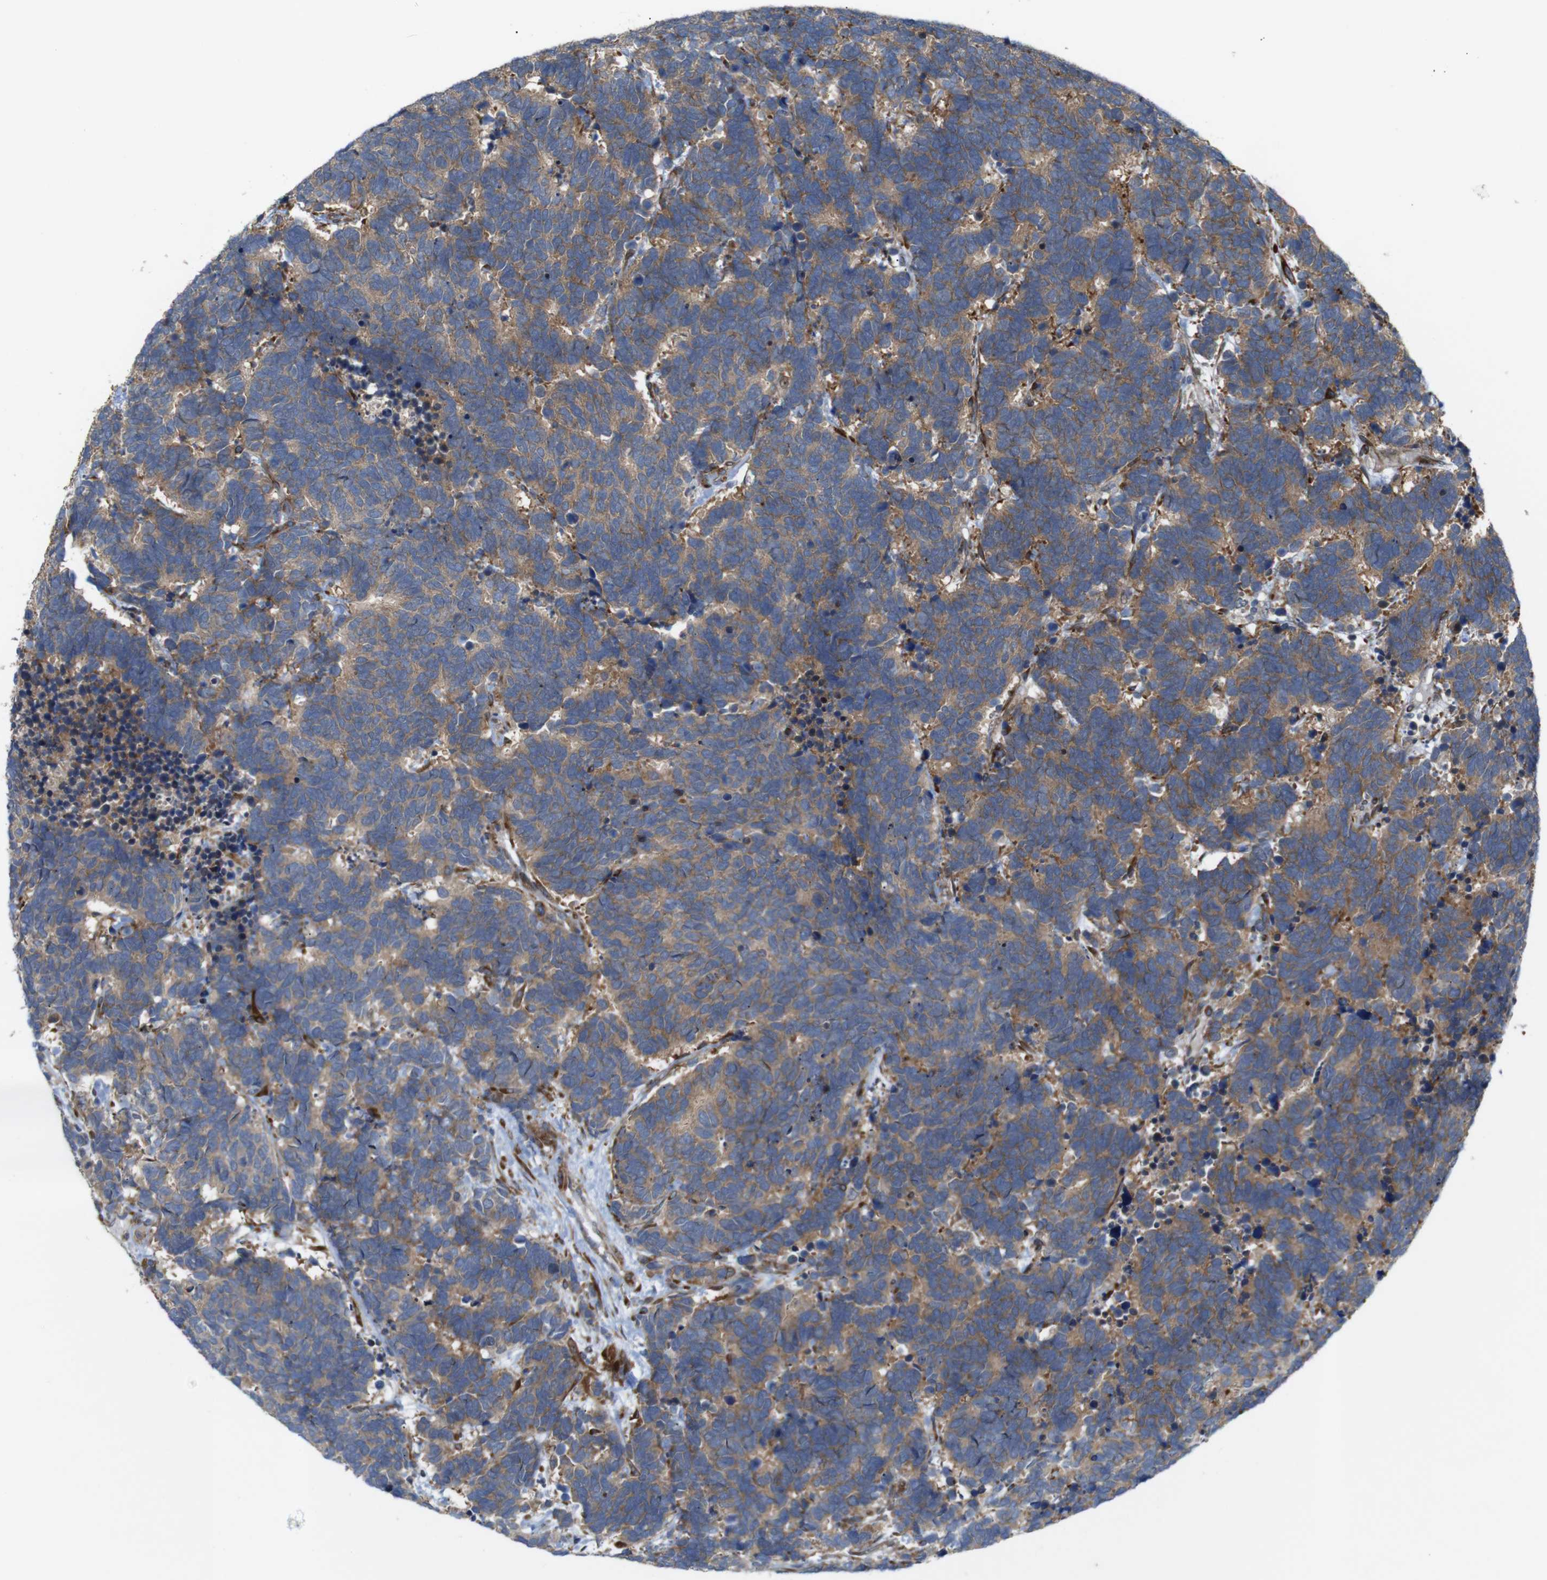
{"staining": {"intensity": "weak", "quantity": ">75%", "location": "cytoplasmic/membranous"}, "tissue": "carcinoid", "cell_type": "Tumor cells", "image_type": "cancer", "snomed": [{"axis": "morphology", "description": "Carcinoma, NOS"}, {"axis": "morphology", "description": "Carcinoid, malignant, NOS"}, {"axis": "topography", "description": "Urinary bladder"}], "caption": "Brown immunohistochemical staining in human carcinoid exhibits weak cytoplasmic/membranous expression in approximately >75% of tumor cells. (Brightfield microscopy of DAB IHC at high magnification).", "gene": "P3H2", "patient": {"sex": "male", "age": 57}}